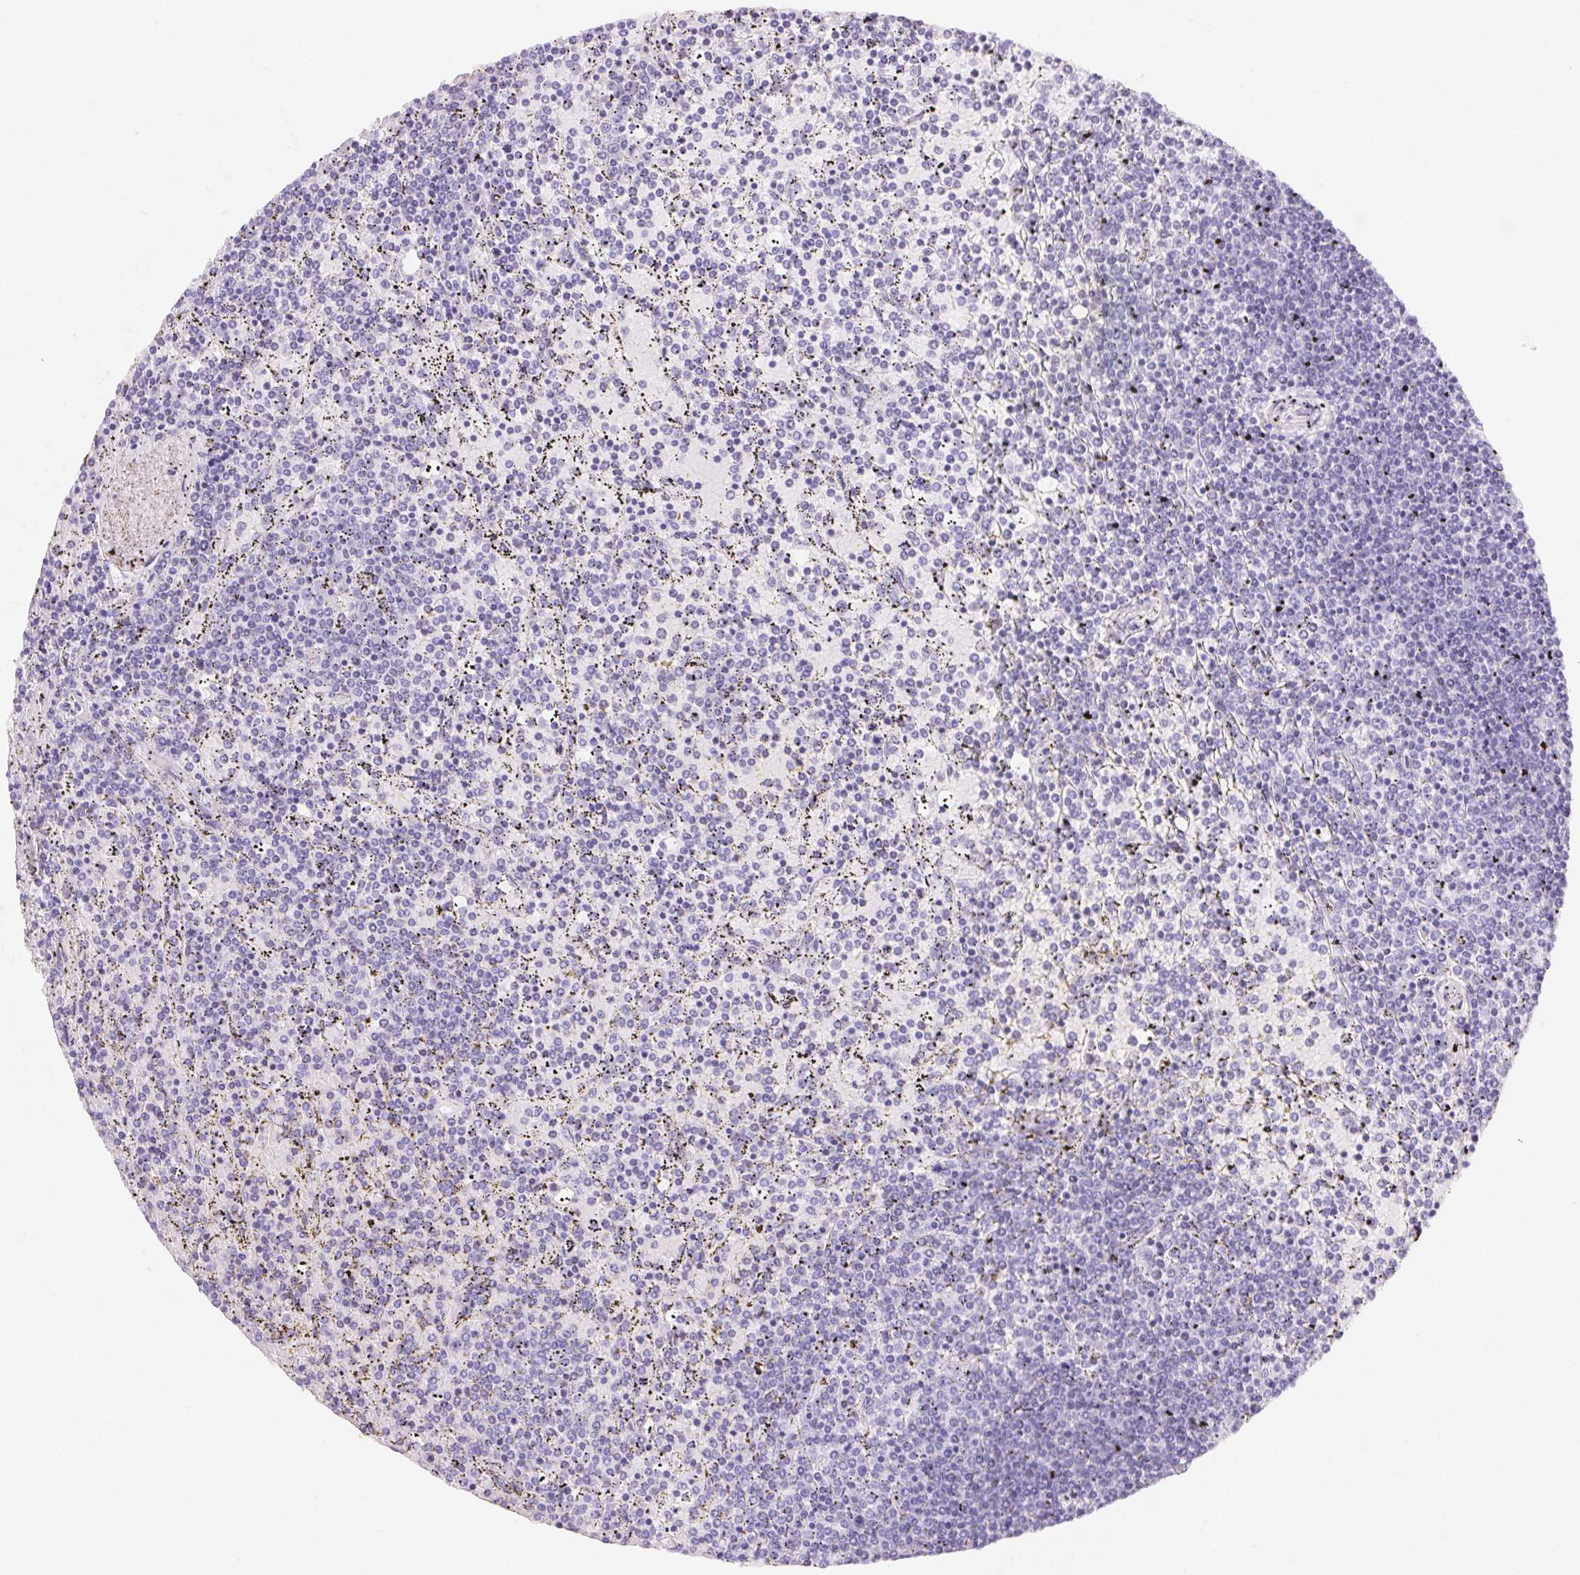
{"staining": {"intensity": "negative", "quantity": "none", "location": "none"}, "tissue": "lymphoma", "cell_type": "Tumor cells", "image_type": "cancer", "snomed": [{"axis": "morphology", "description": "Malignant lymphoma, non-Hodgkin's type, Low grade"}, {"axis": "topography", "description": "Spleen"}], "caption": "IHC image of neoplastic tissue: malignant lymphoma, non-Hodgkin's type (low-grade) stained with DAB displays no significant protein expression in tumor cells.", "gene": "ASGR2", "patient": {"sex": "female", "age": 77}}